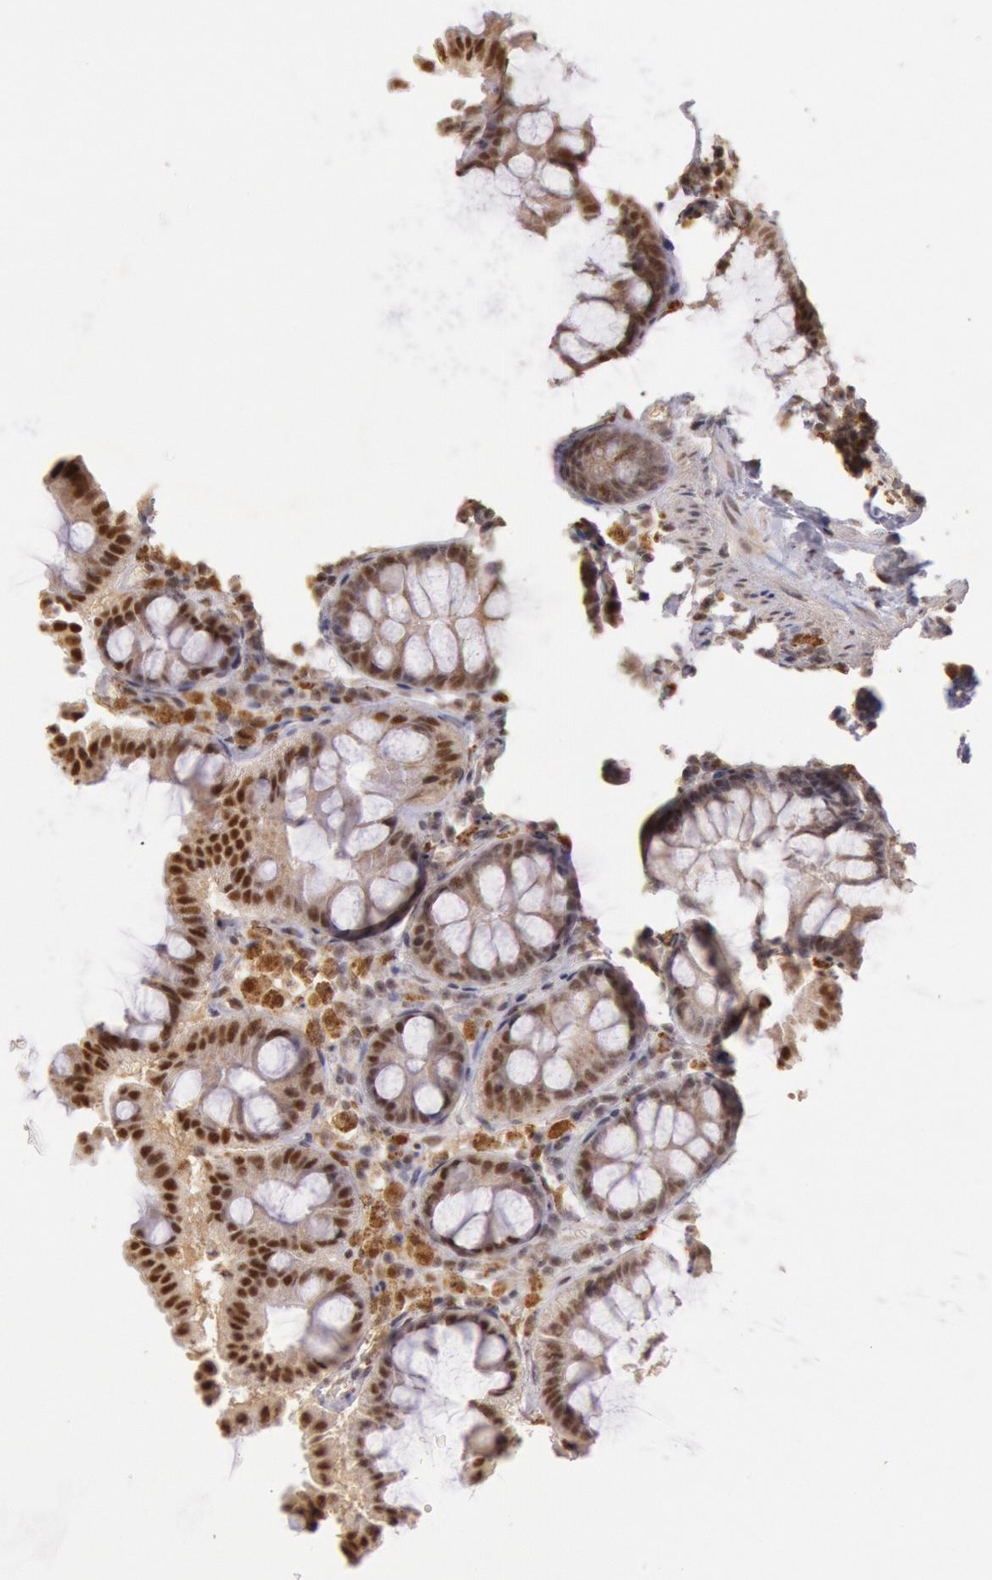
{"staining": {"intensity": "moderate", "quantity": "25%-75%", "location": "nuclear"}, "tissue": "colon", "cell_type": "Glandular cells", "image_type": "normal", "snomed": [{"axis": "morphology", "description": "Normal tissue, NOS"}, {"axis": "topography", "description": "Colon"}], "caption": "High-magnification brightfield microscopy of benign colon stained with DAB (brown) and counterstained with hematoxylin (blue). glandular cells exhibit moderate nuclear staining is seen in about25%-75% of cells.", "gene": "LIG4", "patient": {"sex": "female", "age": 61}}